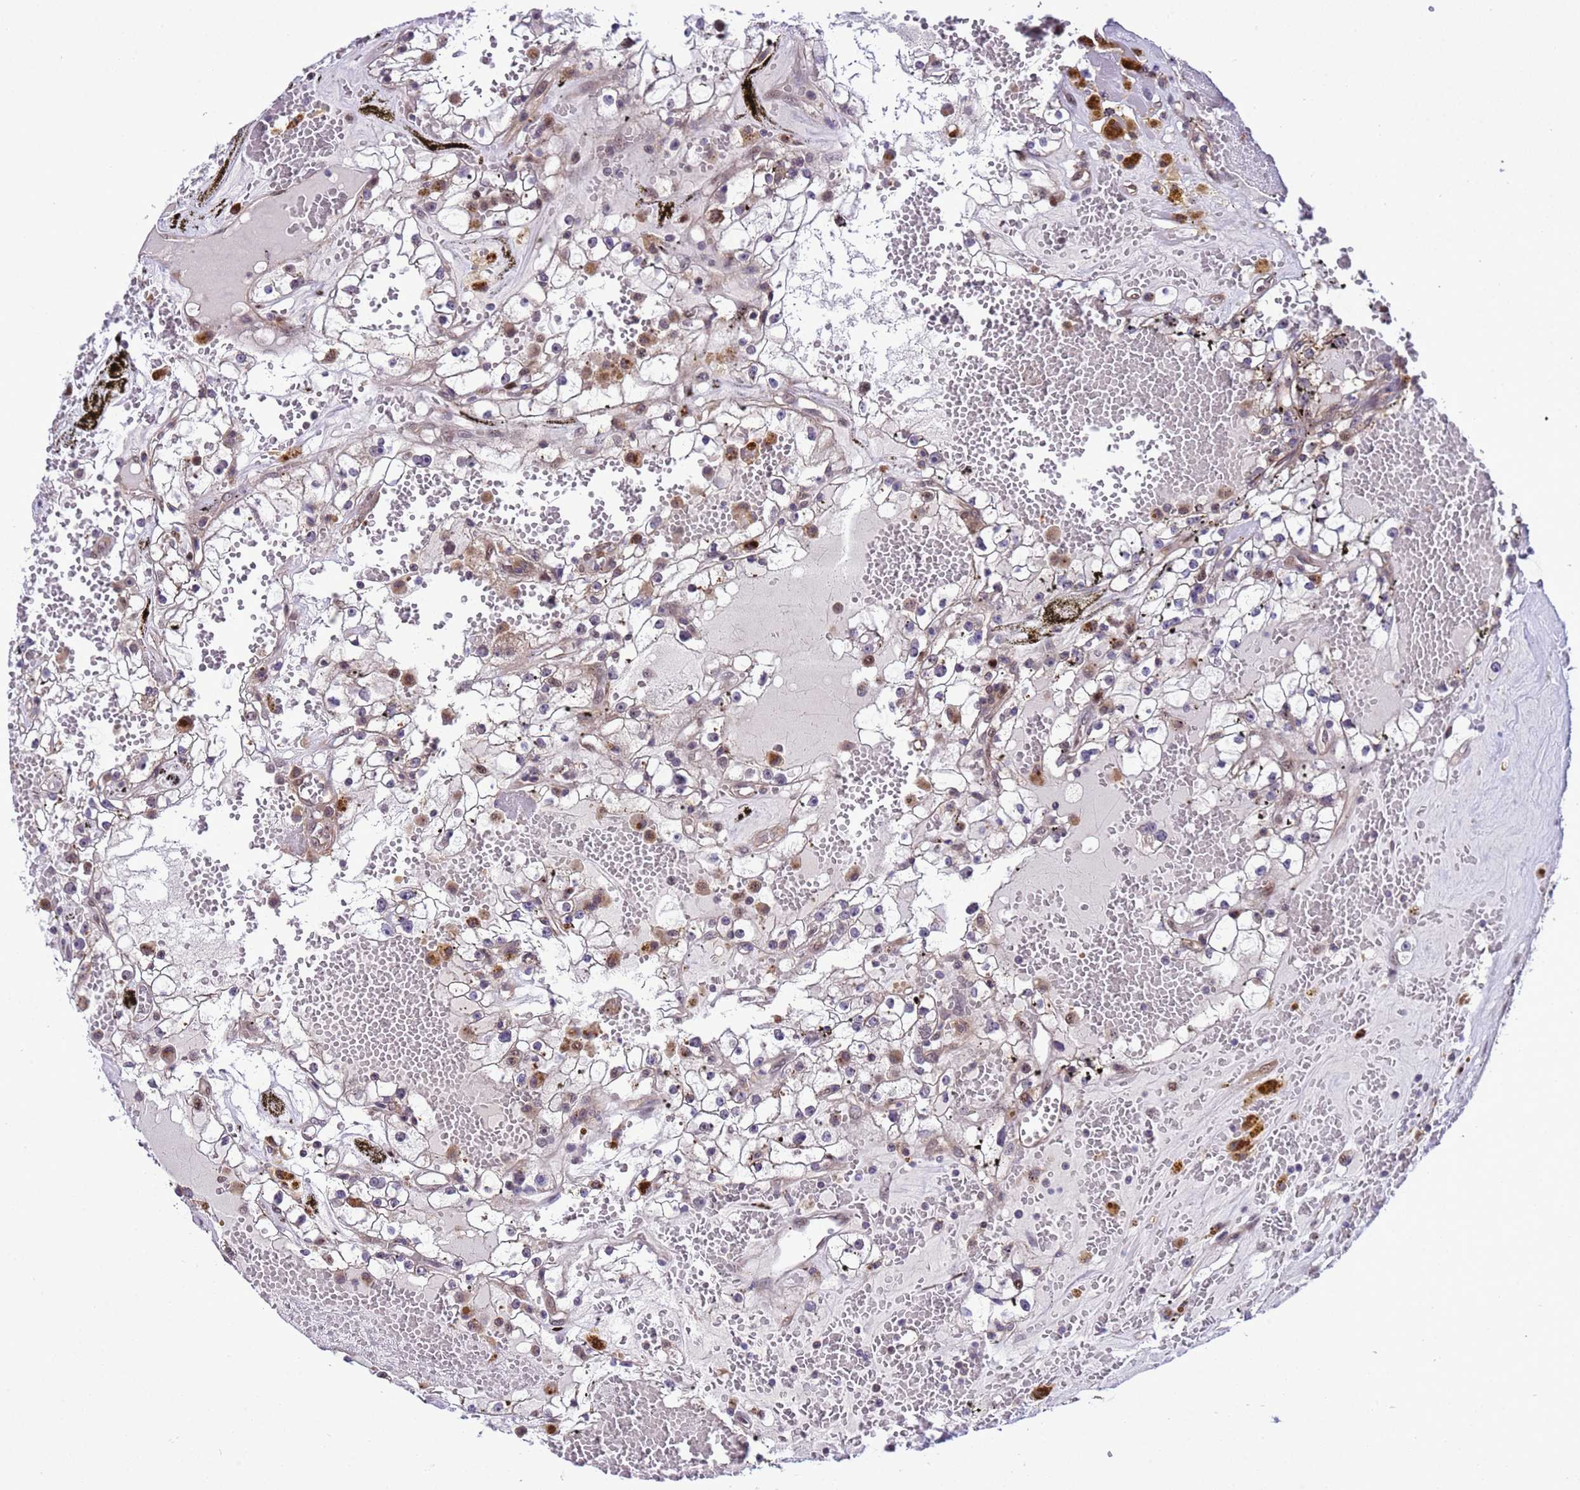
{"staining": {"intensity": "negative", "quantity": "none", "location": "none"}, "tissue": "renal cancer", "cell_type": "Tumor cells", "image_type": "cancer", "snomed": [{"axis": "morphology", "description": "Adenocarcinoma, NOS"}, {"axis": "topography", "description": "Kidney"}], "caption": "Renal cancer (adenocarcinoma) was stained to show a protein in brown. There is no significant positivity in tumor cells.", "gene": "RASD1", "patient": {"sex": "male", "age": 56}}